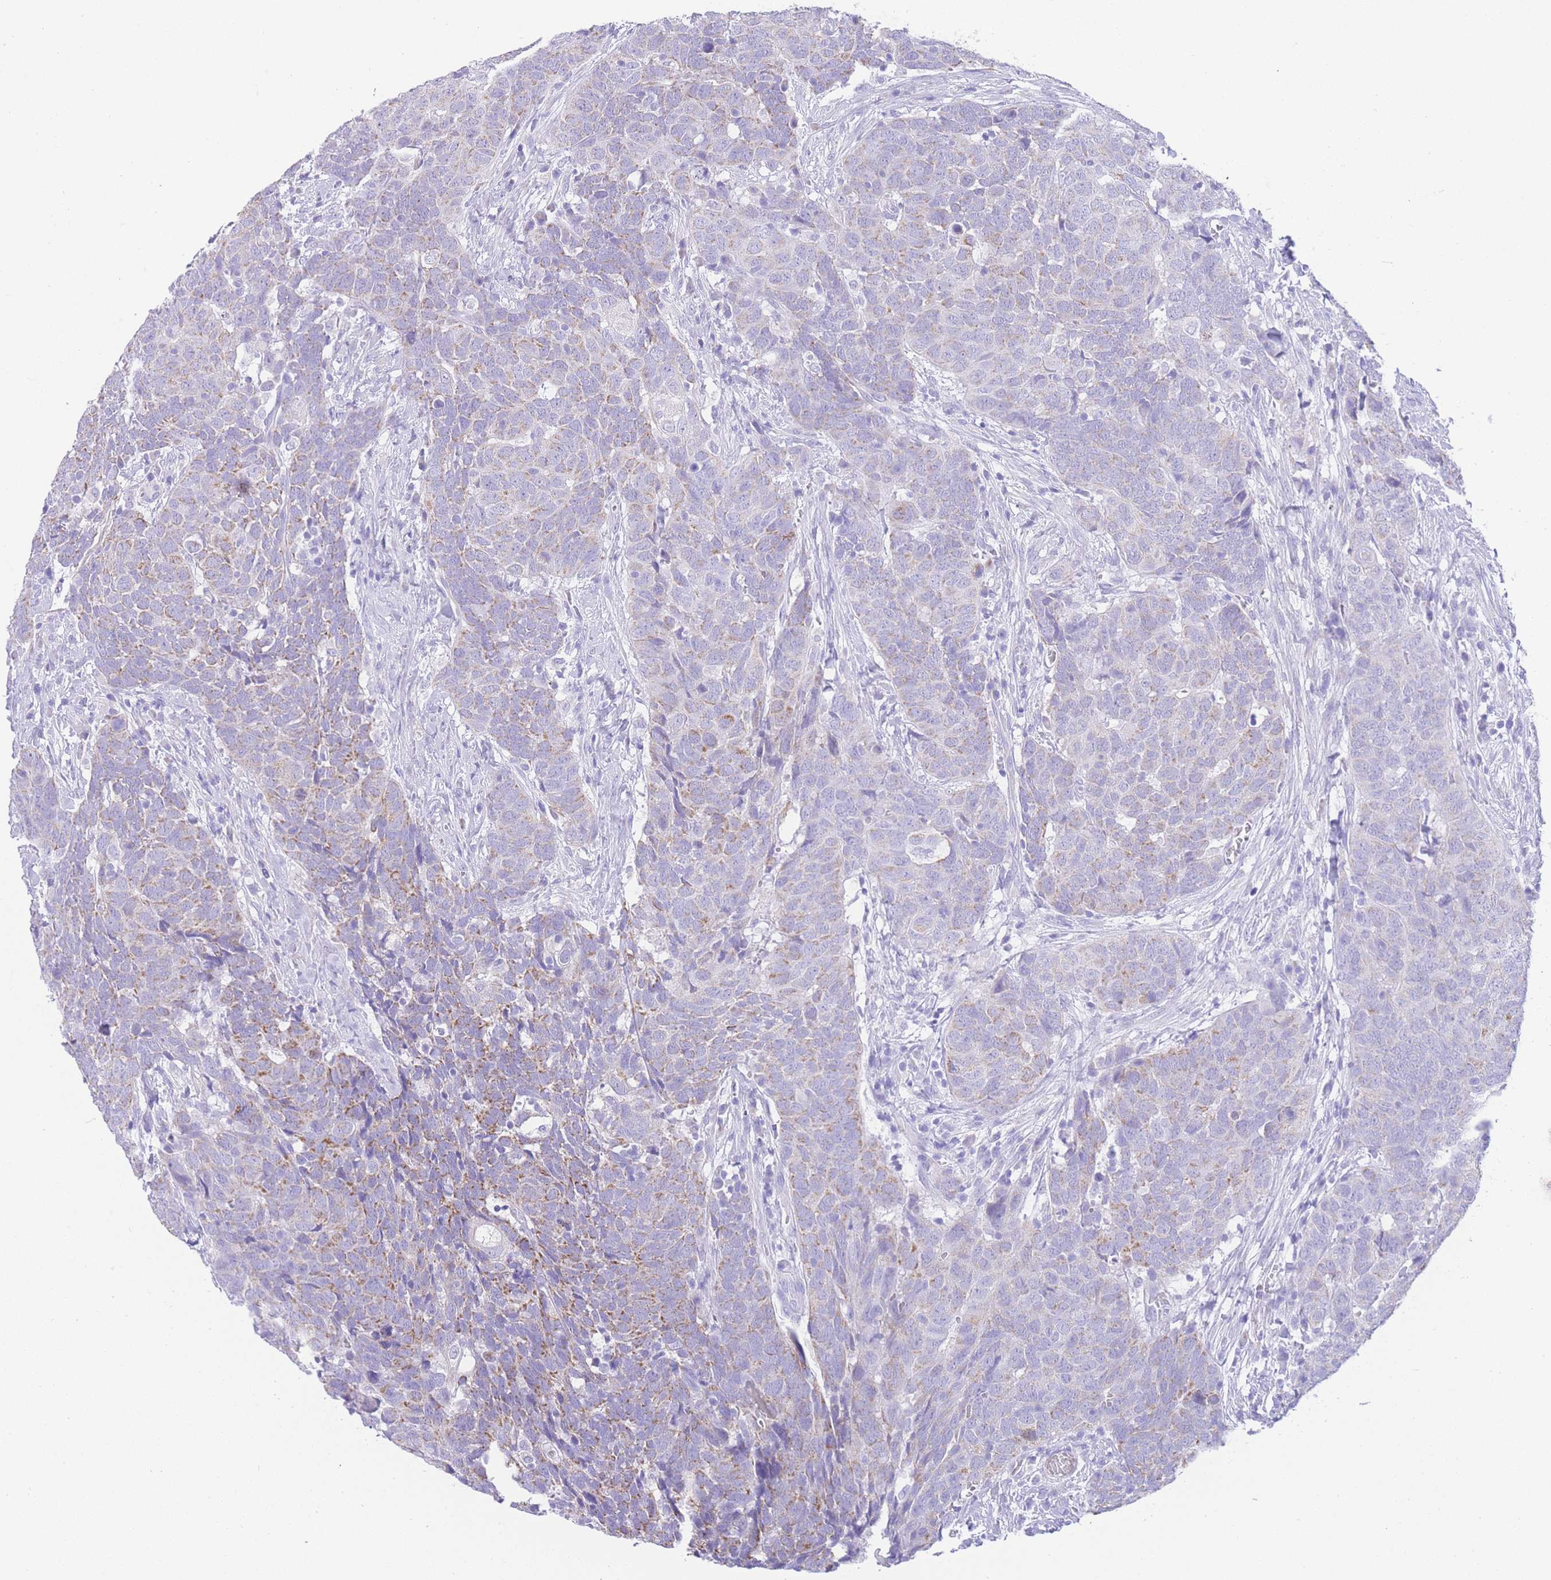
{"staining": {"intensity": "moderate", "quantity": "<25%", "location": "cytoplasmic/membranous"}, "tissue": "head and neck cancer", "cell_type": "Tumor cells", "image_type": "cancer", "snomed": [{"axis": "morphology", "description": "Squamous cell carcinoma, NOS"}, {"axis": "topography", "description": "Head-Neck"}], "caption": "This photomicrograph demonstrates IHC staining of human squamous cell carcinoma (head and neck), with low moderate cytoplasmic/membranous staining in approximately <25% of tumor cells.", "gene": "ACSM4", "patient": {"sex": "male", "age": 66}}